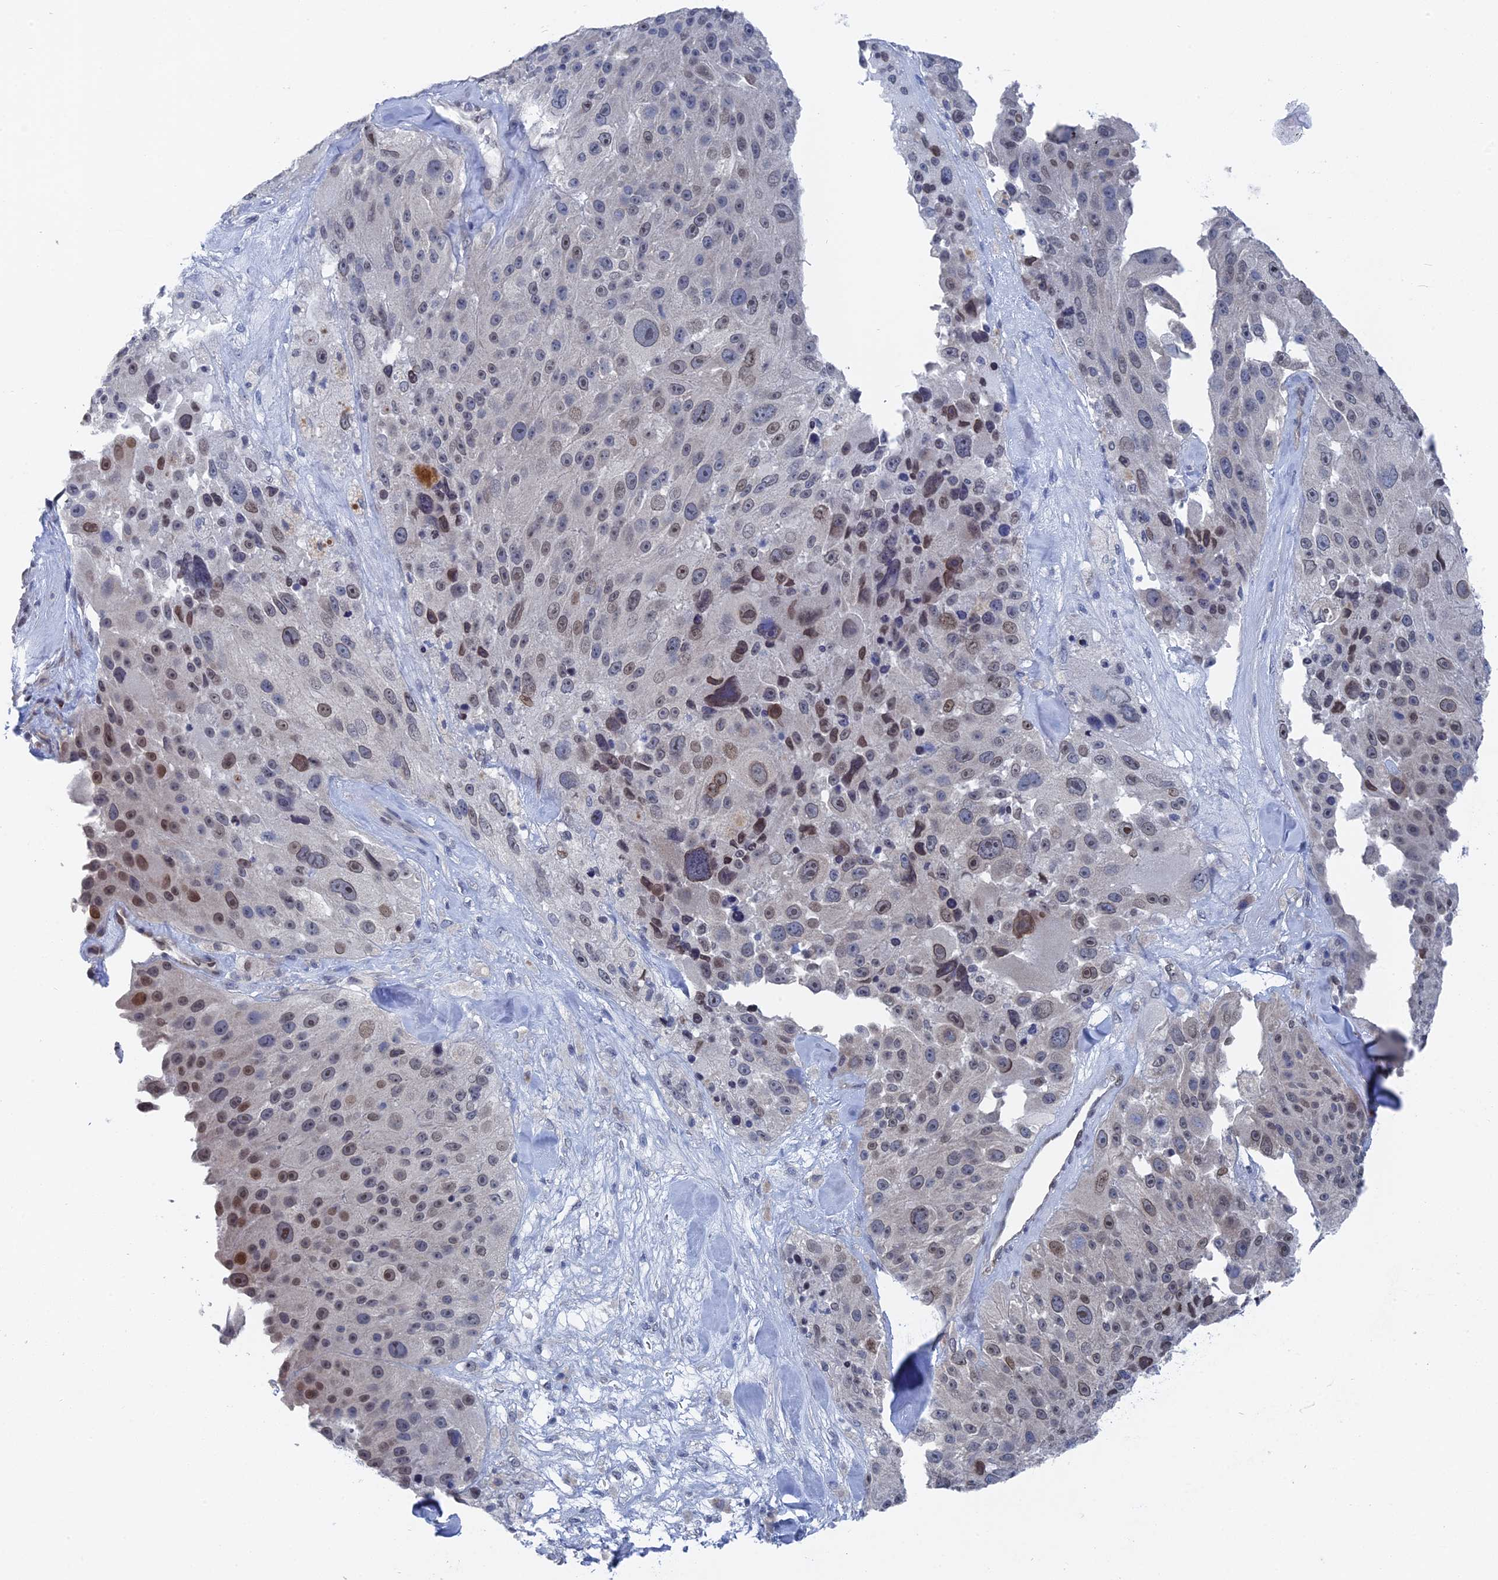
{"staining": {"intensity": "moderate", "quantity": "<25%", "location": "nuclear"}, "tissue": "melanoma", "cell_type": "Tumor cells", "image_type": "cancer", "snomed": [{"axis": "morphology", "description": "Malignant melanoma, Metastatic site"}, {"axis": "topography", "description": "Lymph node"}], "caption": "Immunohistochemistry image of human melanoma stained for a protein (brown), which reveals low levels of moderate nuclear expression in about <25% of tumor cells.", "gene": "MTRF1", "patient": {"sex": "male", "age": 62}}